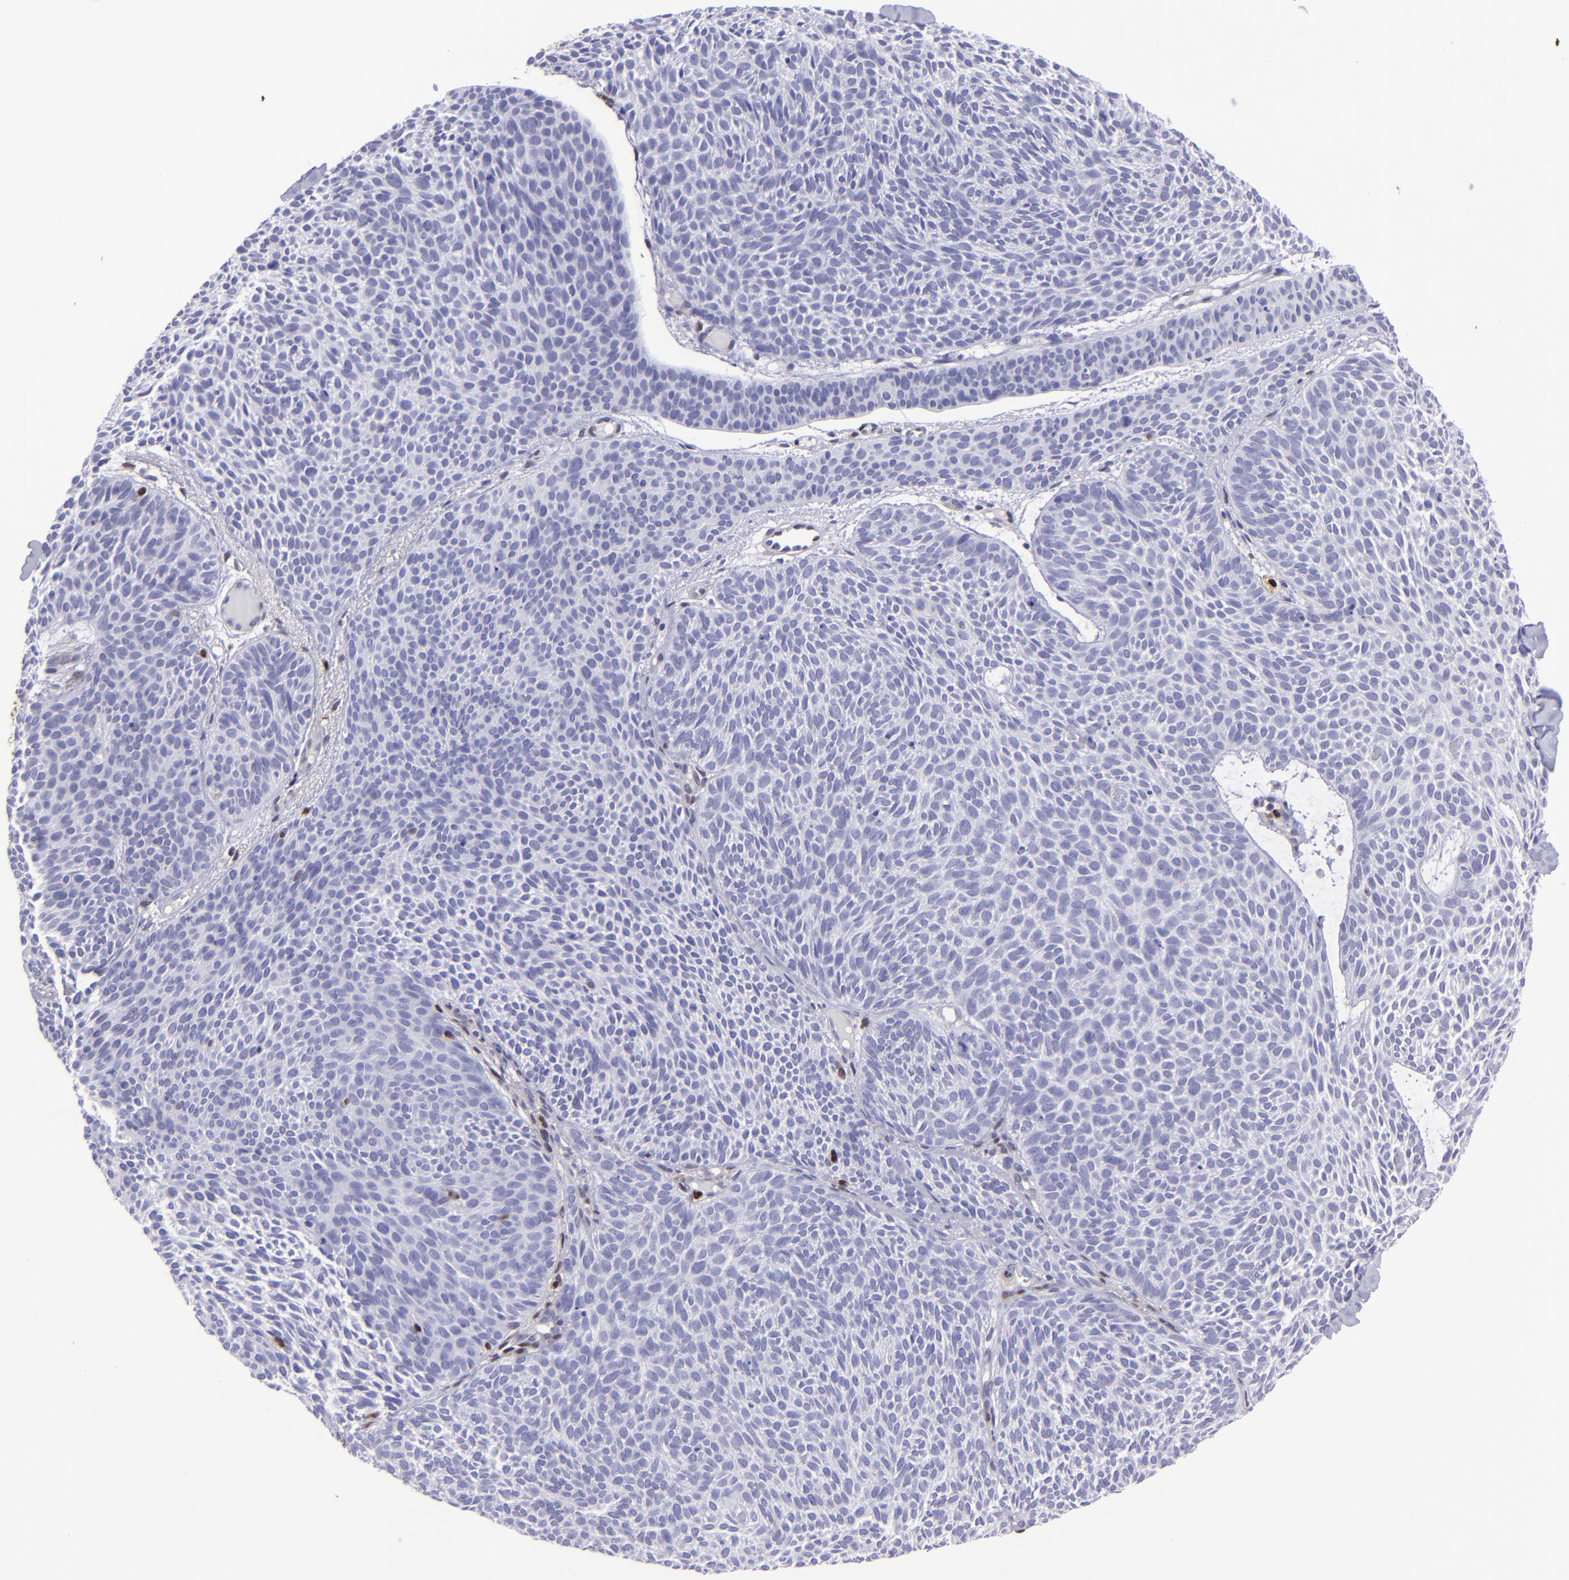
{"staining": {"intensity": "negative", "quantity": "none", "location": "none"}, "tissue": "skin cancer", "cell_type": "Tumor cells", "image_type": "cancer", "snomed": [{"axis": "morphology", "description": "Basal cell carcinoma"}, {"axis": "topography", "description": "Skin"}], "caption": "Skin cancer (basal cell carcinoma) stained for a protein using immunohistochemistry (IHC) exhibits no staining tumor cells.", "gene": "TYMP", "patient": {"sex": "male", "age": 84}}